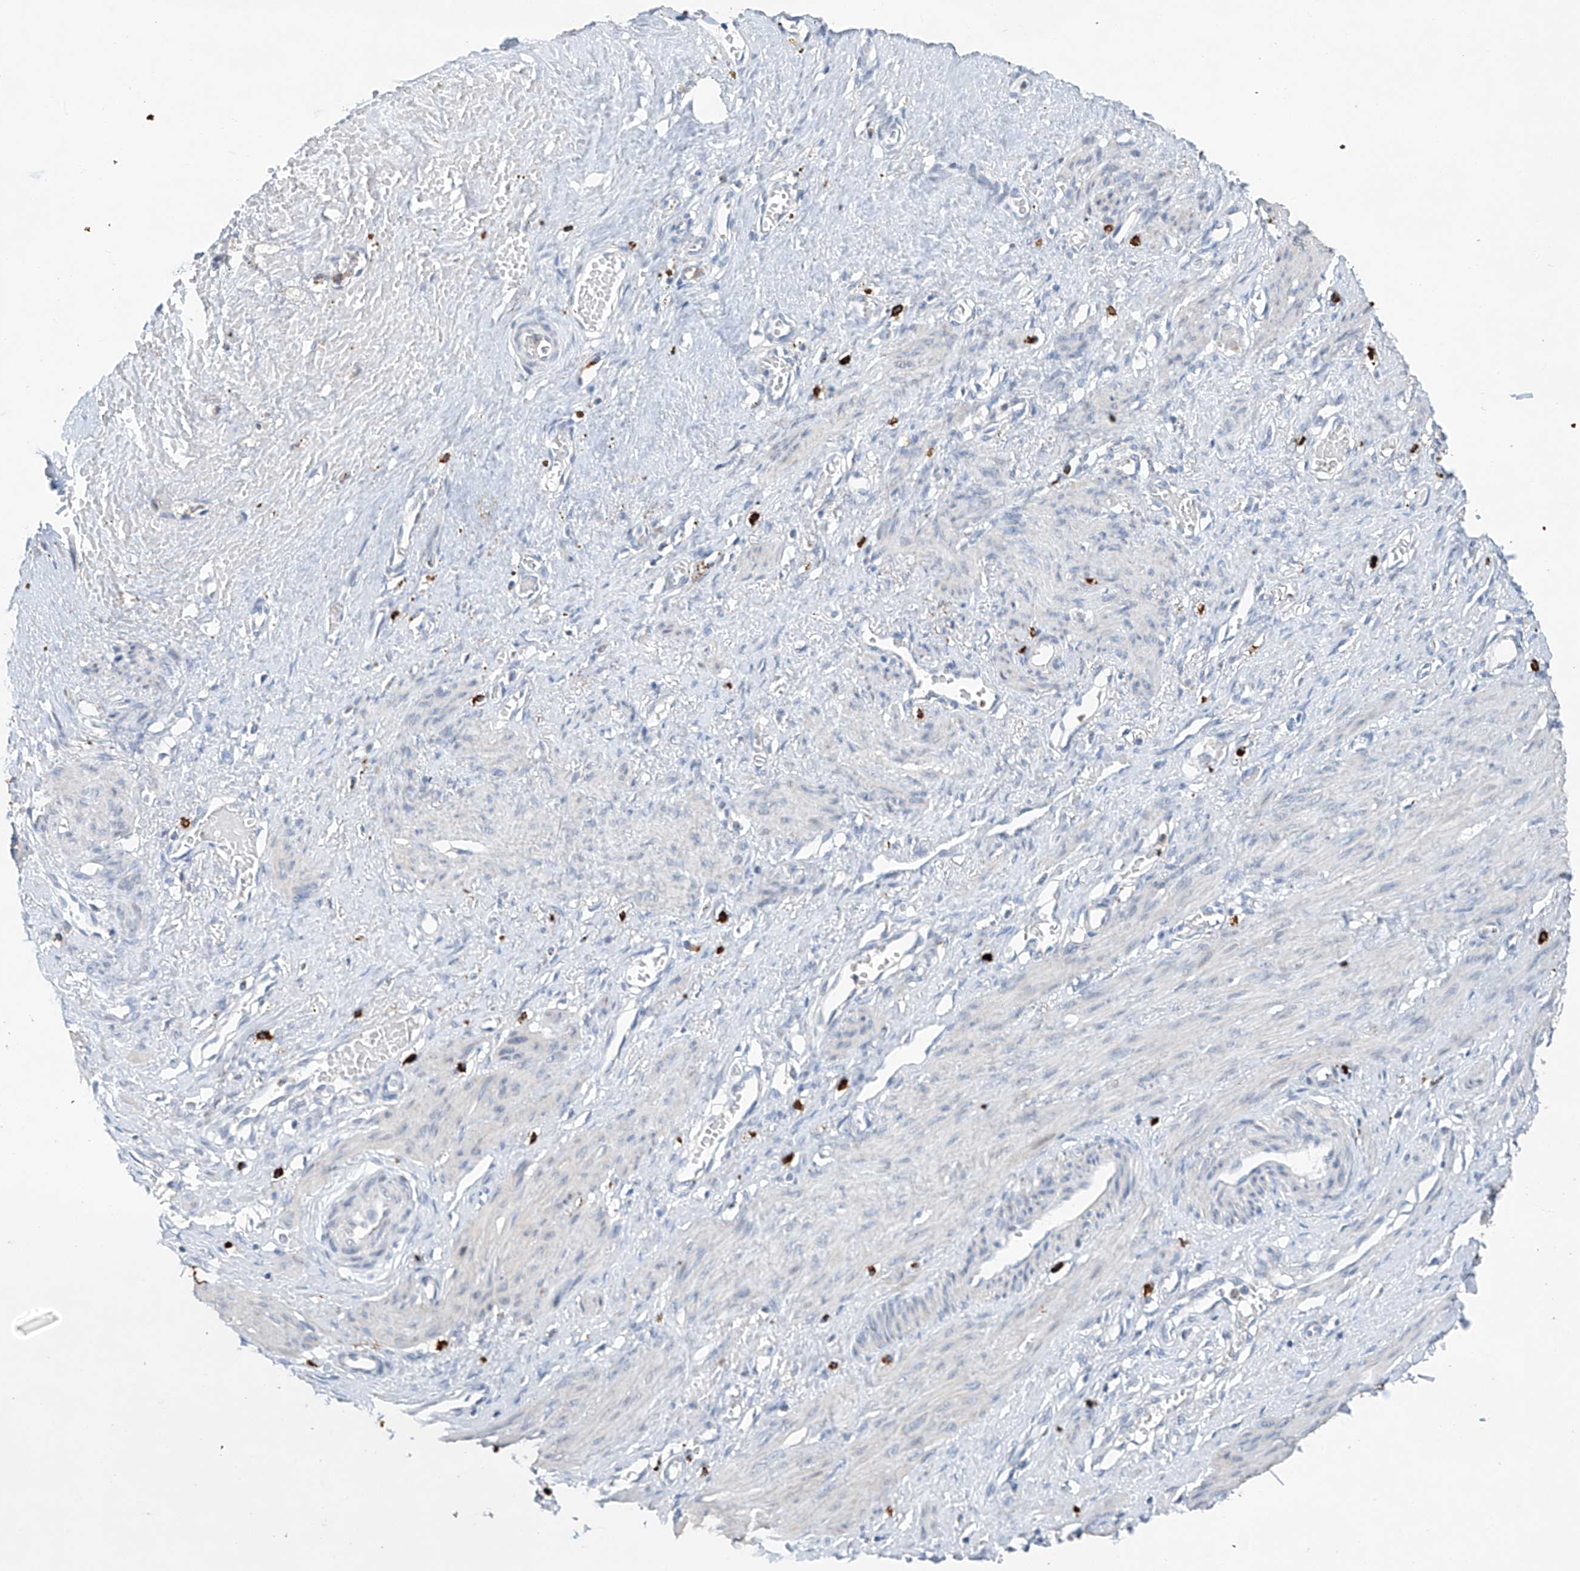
{"staining": {"intensity": "negative", "quantity": "none", "location": "none"}, "tissue": "smooth muscle", "cell_type": "Smooth muscle cells", "image_type": "normal", "snomed": [{"axis": "morphology", "description": "Normal tissue, NOS"}, {"axis": "topography", "description": "Endometrium"}], "caption": "A high-resolution image shows immunohistochemistry (IHC) staining of benign smooth muscle, which displays no significant expression in smooth muscle cells.", "gene": "KLF15", "patient": {"sex": "female", "age": 33}}